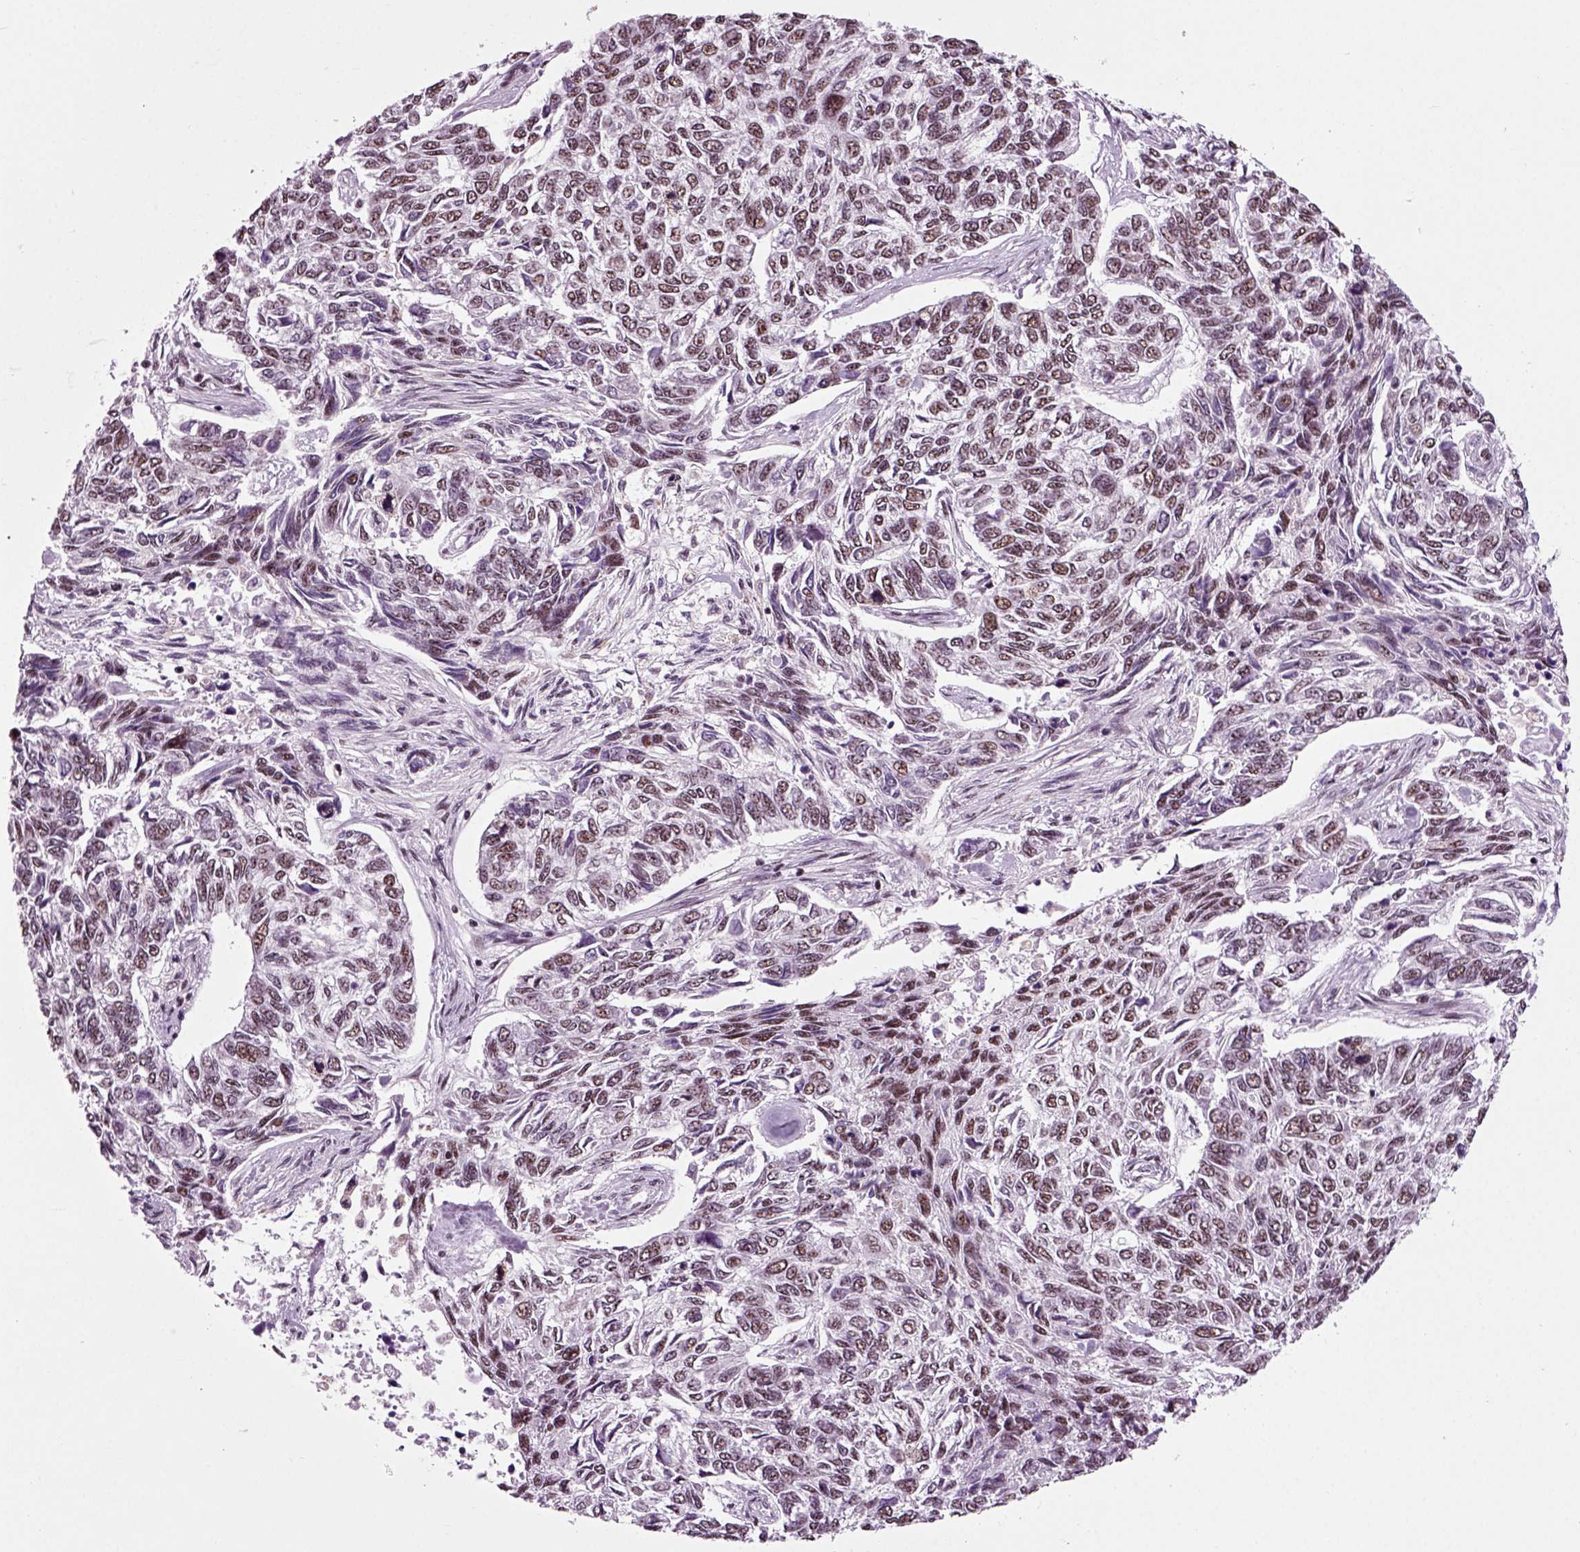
{"staining": {"intensity": "weak", "quantity": ">75%", "location": "nuclear"}, "tissue": "skin cancer", "cell_type": "Tumor cells", "image_type": "cancer", "snomed": [{"axis": "morphology", "description": "Basal cell carcinoma"}, {"axis": "topography", "description": "Skin"}], "caption": "Weak nuclear positivity for a protein is present in approximately >75% of tumor cells of skin cancer (basal cell carcinoma) using IHC.", "gene": "RCOR3", "patient": {"sex": "female", "age": 65}}